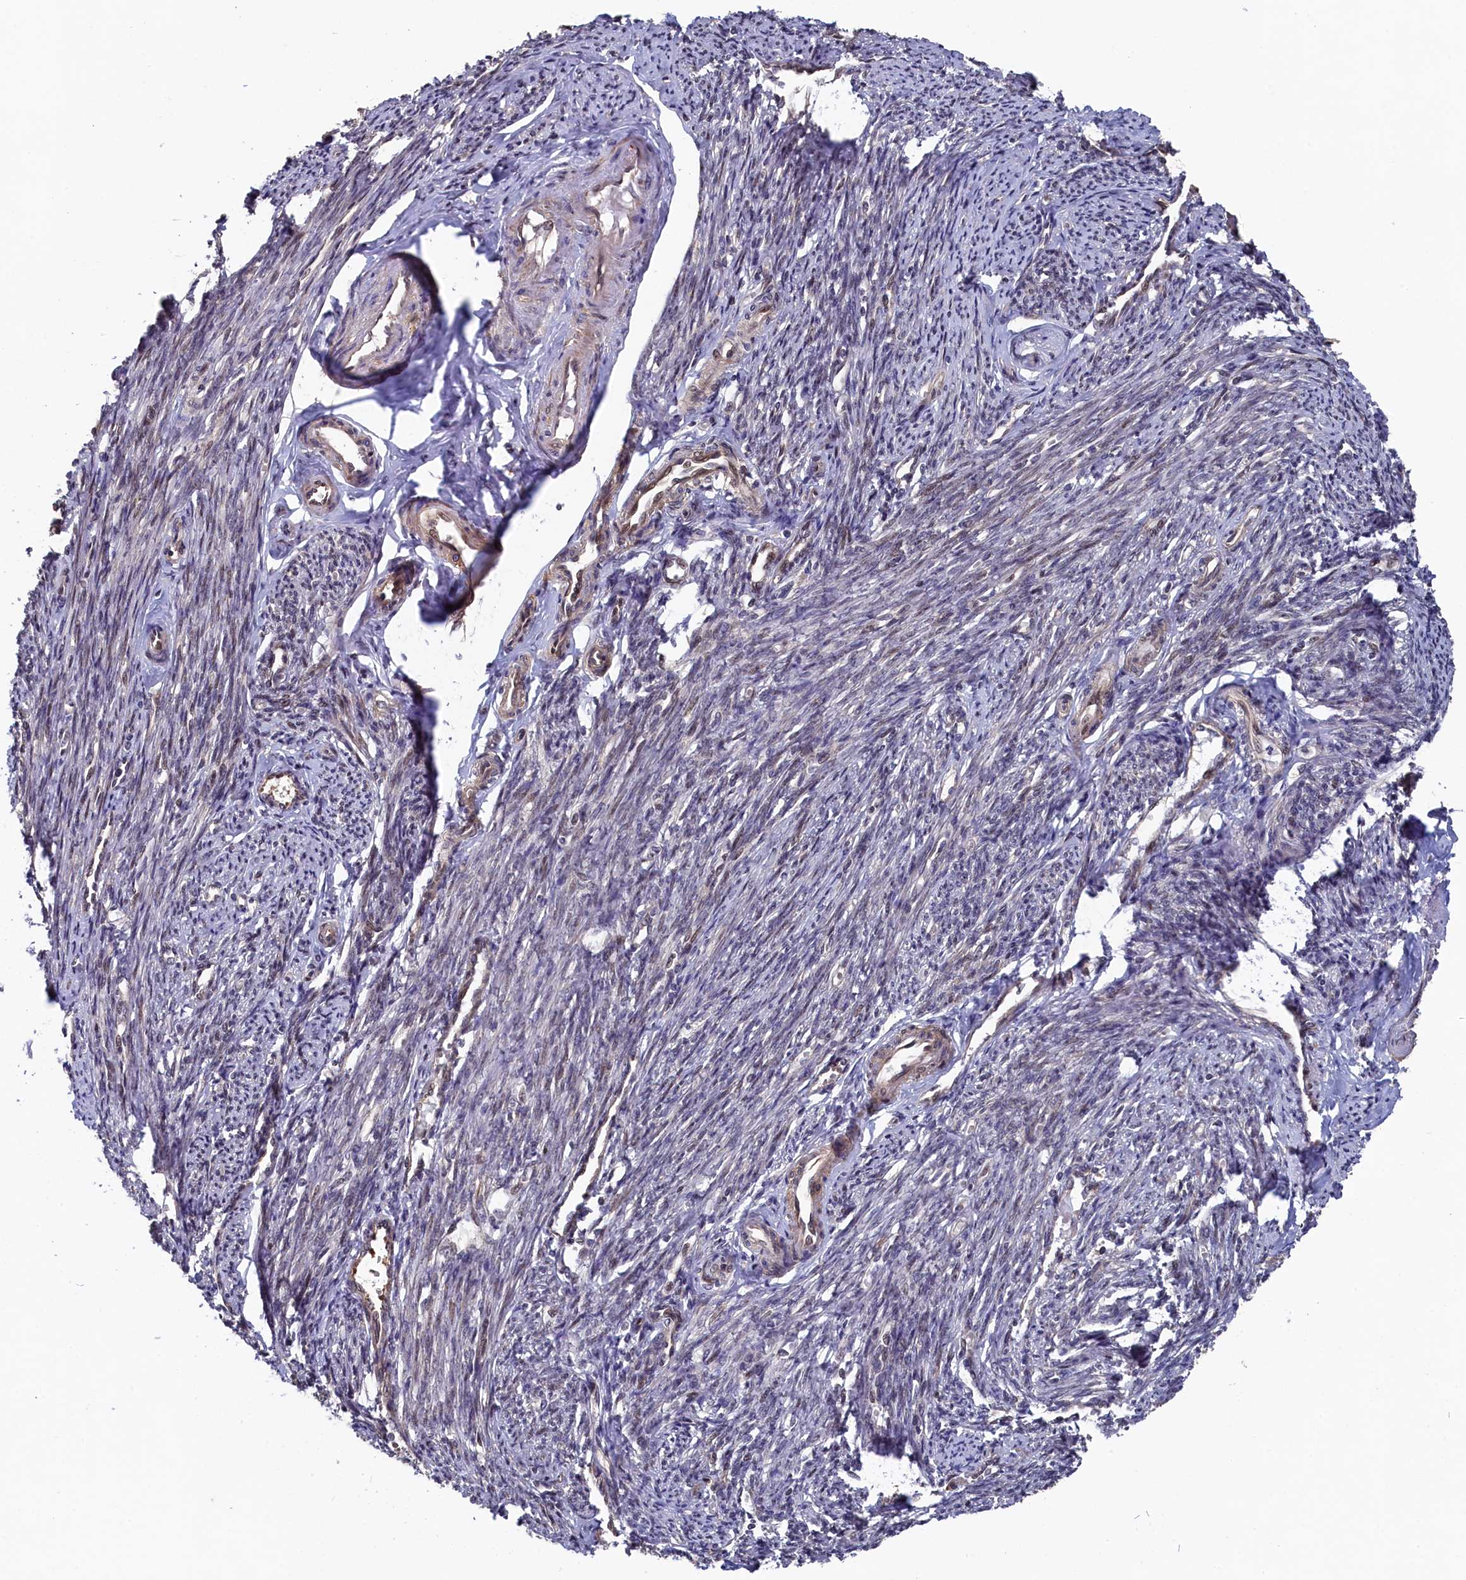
{"staining": {"intensity": "moderate", "quantity": ">75%", "location": "cytoplasmic/membranous"}, "tissue": "smooth muscle", "cell_type": "Smooth muscle cells", "image_type": "normal", "snomed": [{"axis": "morphology", "description": "Normal tissue, NOS"}, {"axis": "topography", "description": "Smooth muscle"}, {"axis": "topography", "description": "Uterus"}], "caption": "Unremarkable smooth muscle displays moderate cytoplasmic/membranous positivity in about >75% of smooth muscle cells The staining was performed using DAB, with brown indicating positive protein expression. Nuclei are stained blue with hematoxylin..", "gene": "CLPX", "patient": {"sex": "female", "age": 59}}